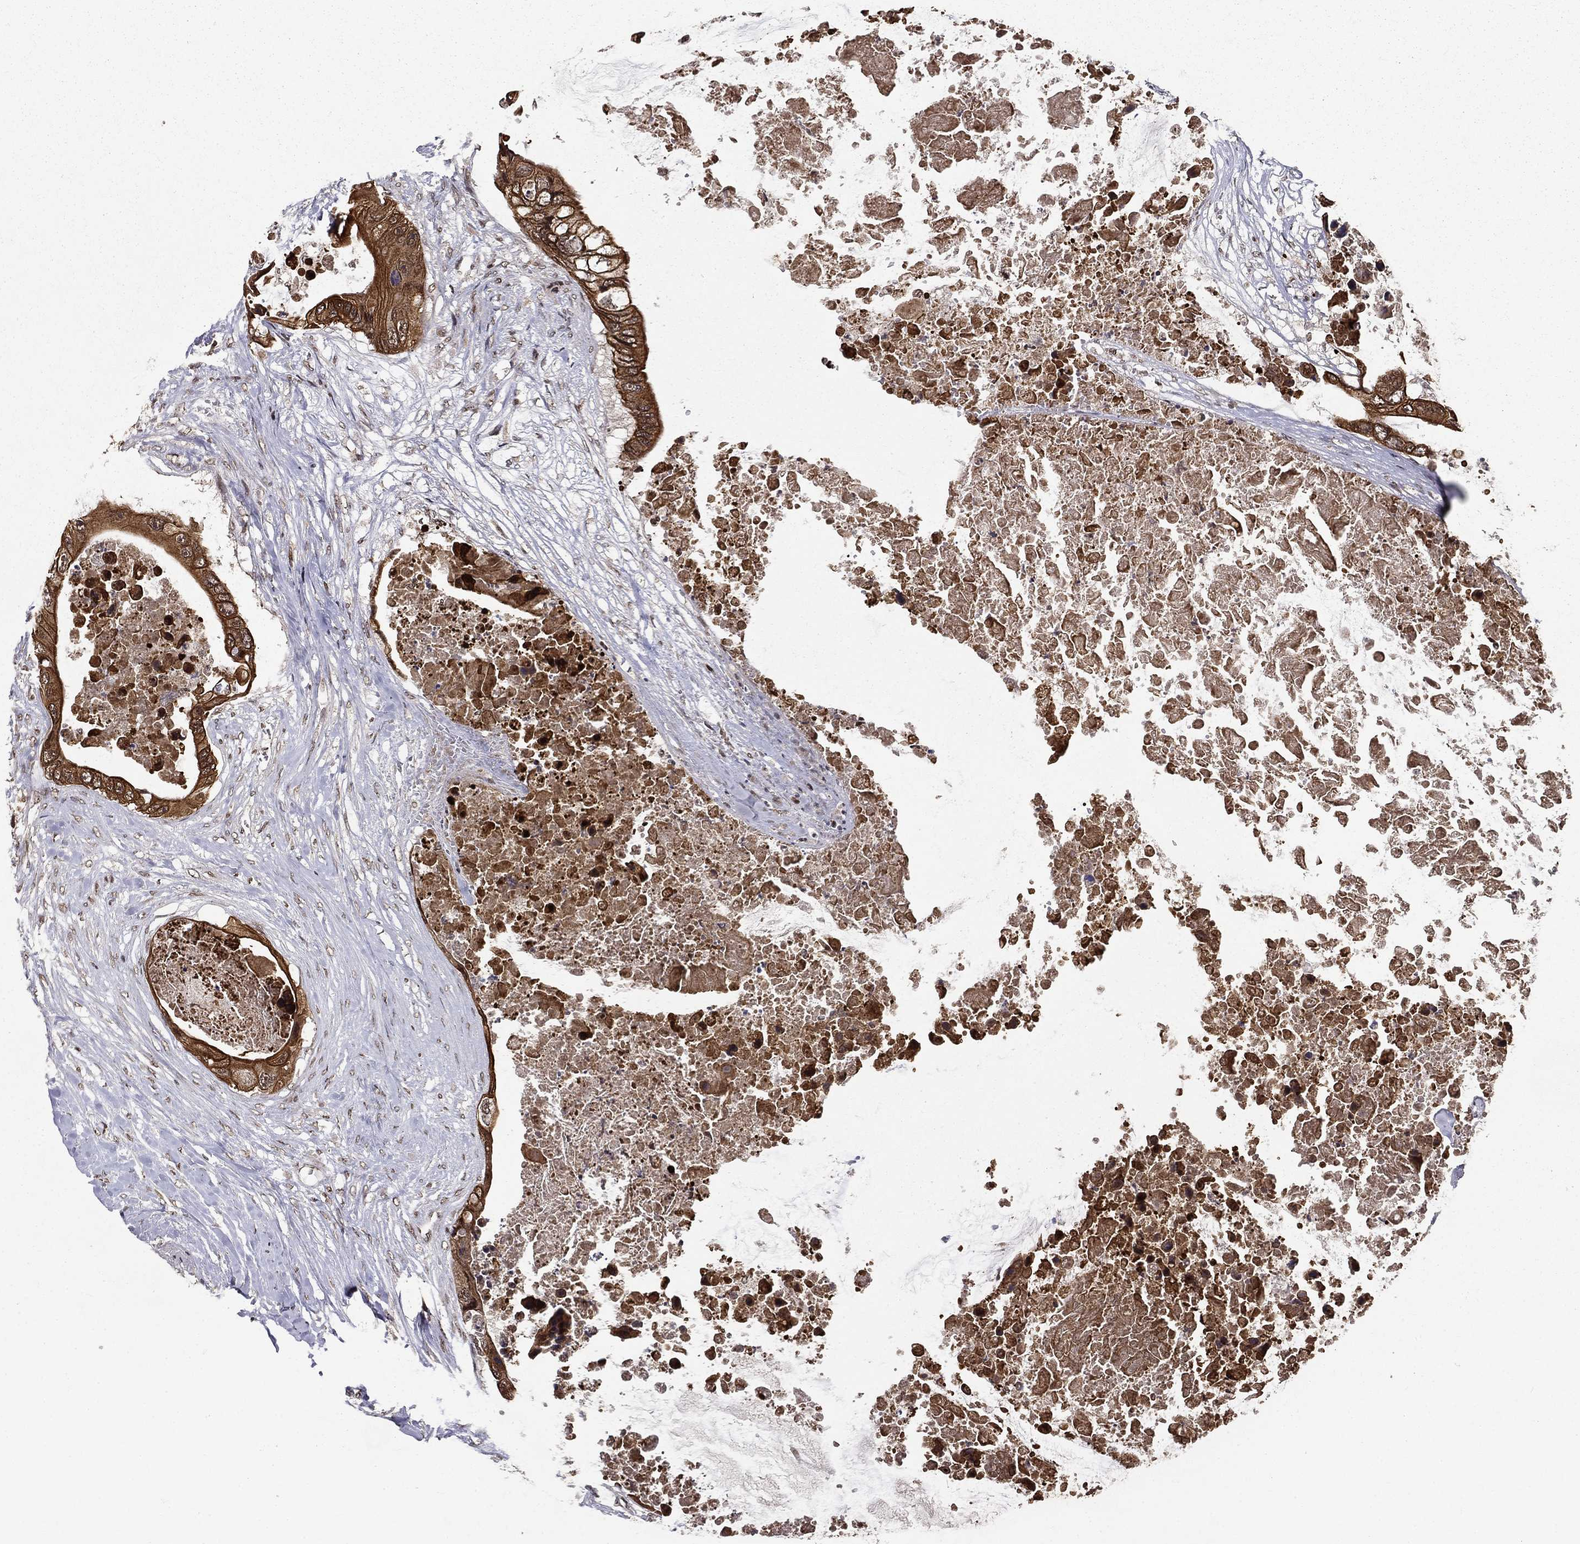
{"staining": {"intensity": "strong", "quantity": ">75%", "location": "cytoplasmic/membranous"}, "tissue": "colorectal cancer", "cell_type": "Tumor cells", "image_type": "cancer", "snomed": [{"axis": "morphology", "description": "Adenocarcinoma, NOS"}, {"axis": "topography", "description": "Rectum"}], "caption": "Protein expression analysis of colorectal cancer (adenocarcinoma) exhibits strong cytoplasmic/membranous positivity in about >75% of tumor cells.", "gene": "CDCA7L", "patient": {"sex": "male", "age": 63}}